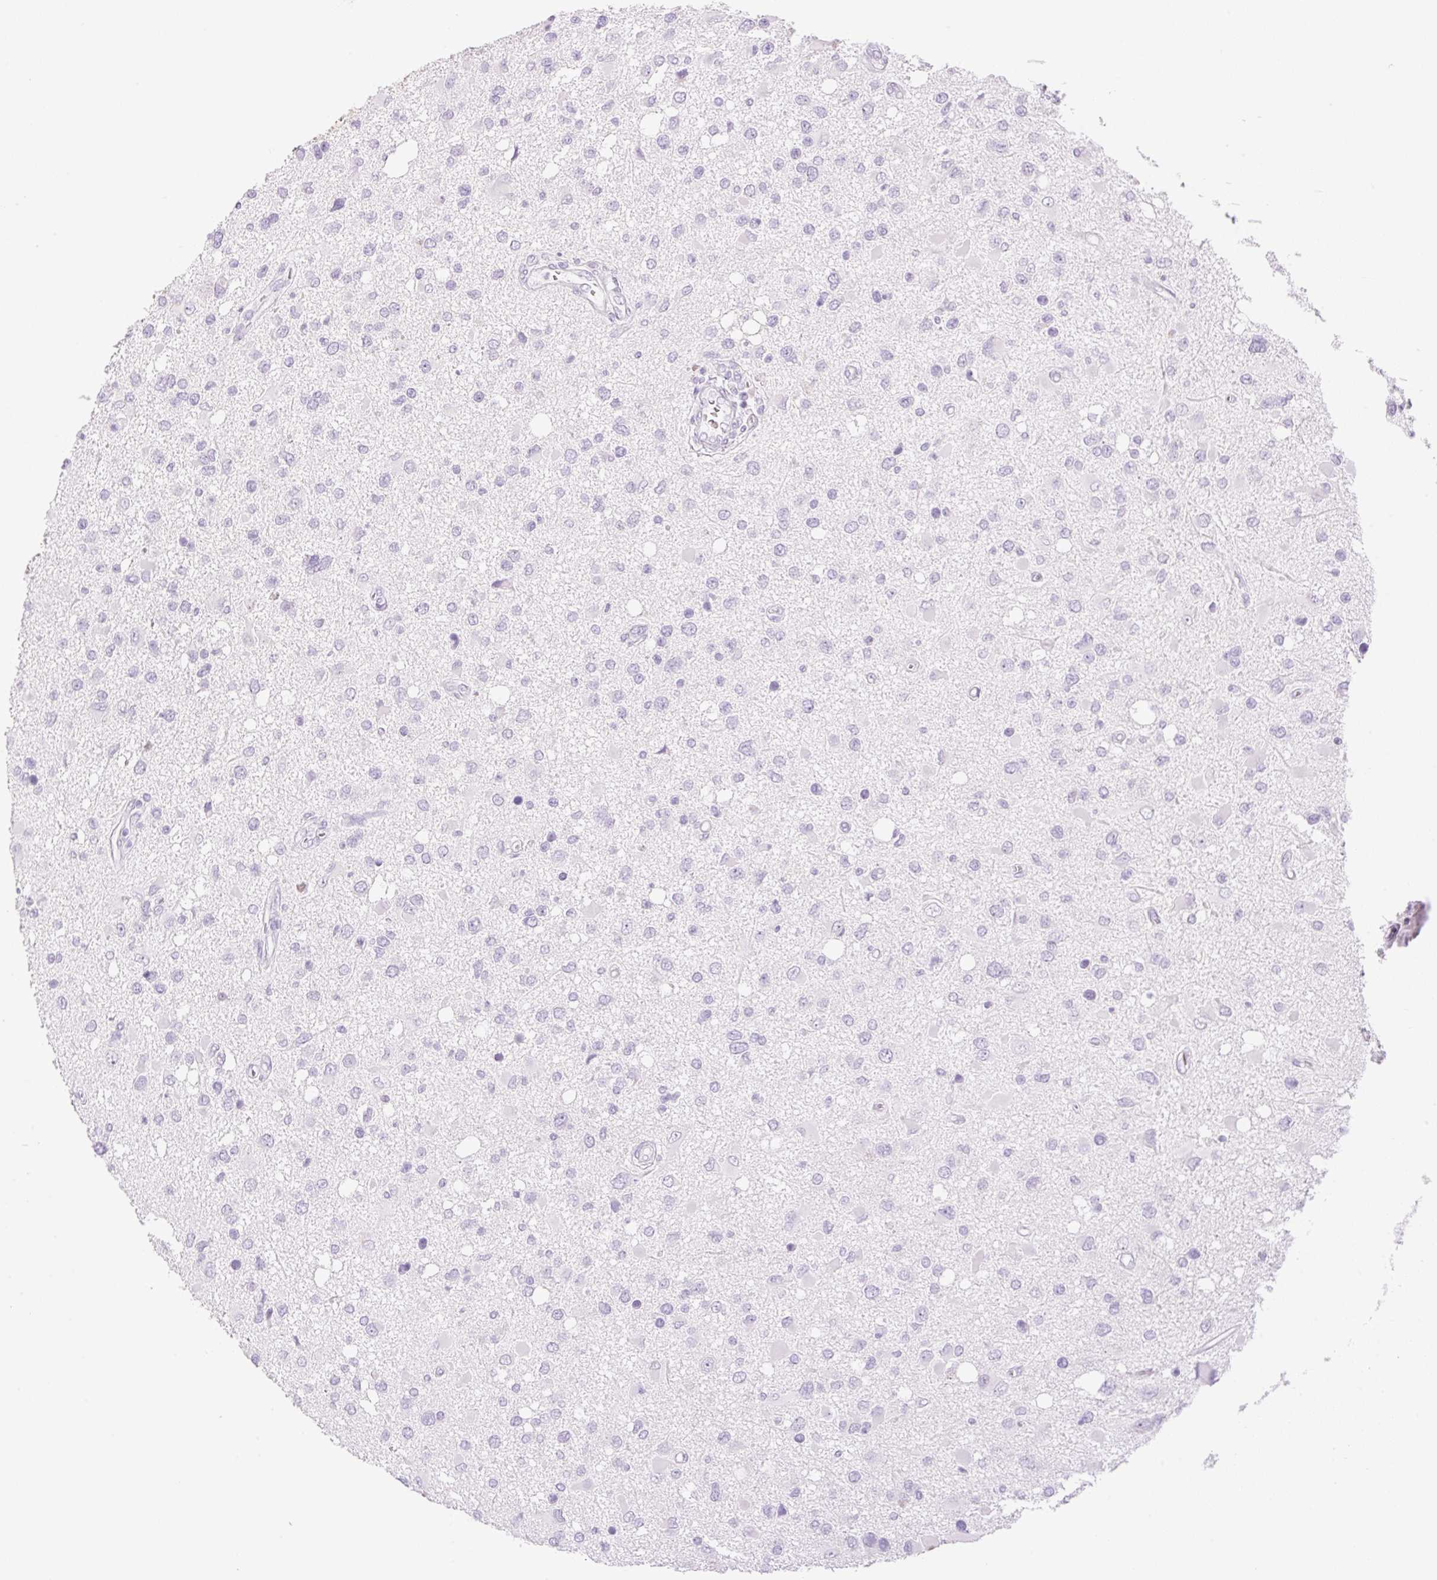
{"staining": {"intensity": "negative", "quantity": "none", "location": "none"}, "tissue": "glioma", "cell_type": "Tumor cells", "image_type": "cancer", "snomed": [{"axis": "morphology", "description": "Glioma, malignant, High grade"}, {"axis": "topography", "description": "Brain"}], "caption": "There is no significant expression in tumor cells of malignant high-grade glioma.", "gene": "SP140L", "patient": {"sex": "male", "age": 53}}